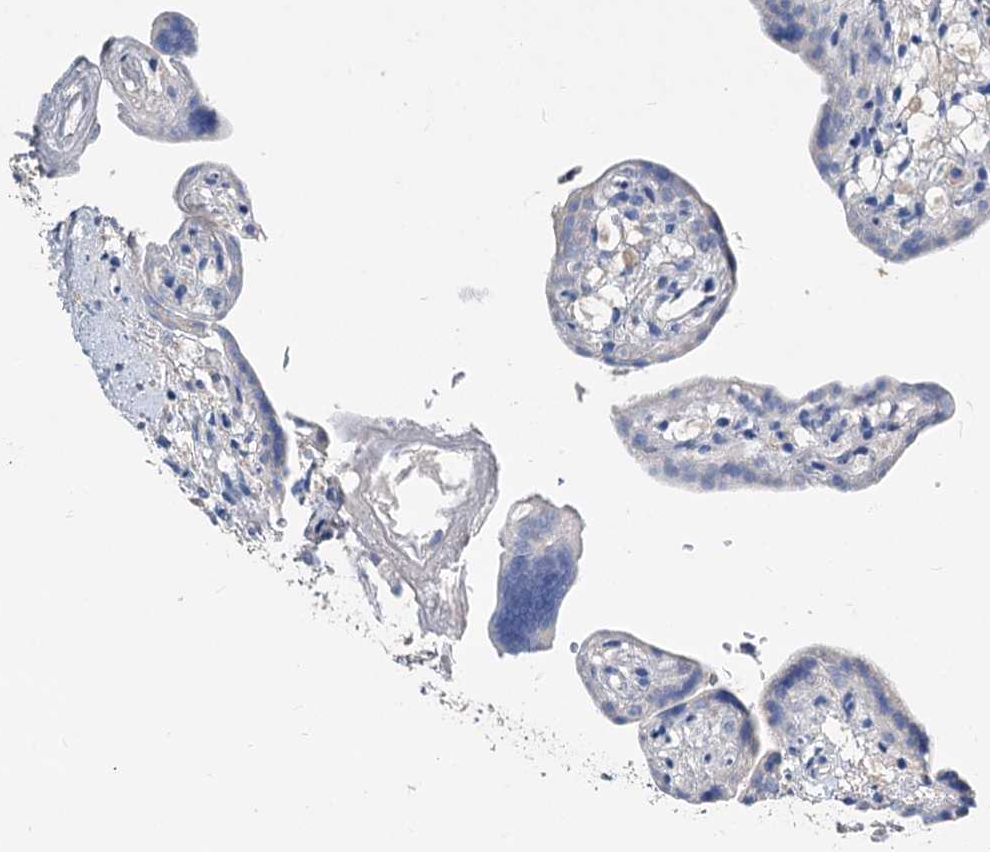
{"staining": {"intensity": "negative", "quantity": "none", "location": "none"}, "tissue": "placenta", "cell_type": "Trophoblastic cells", "image_type": "normal", "snomed": [{"axis": "morphology", "description": "Normal tissue, NOS"}, {"axis": "topography", "description": "Placenta"}], "caption": "This is an immunohistochemistry (IHC) histopathology image of normal human placenta. There is no positivity in trophoblastic cells.", "gene": "ACY3", "patient": {"sex": "female", "age": 37}}